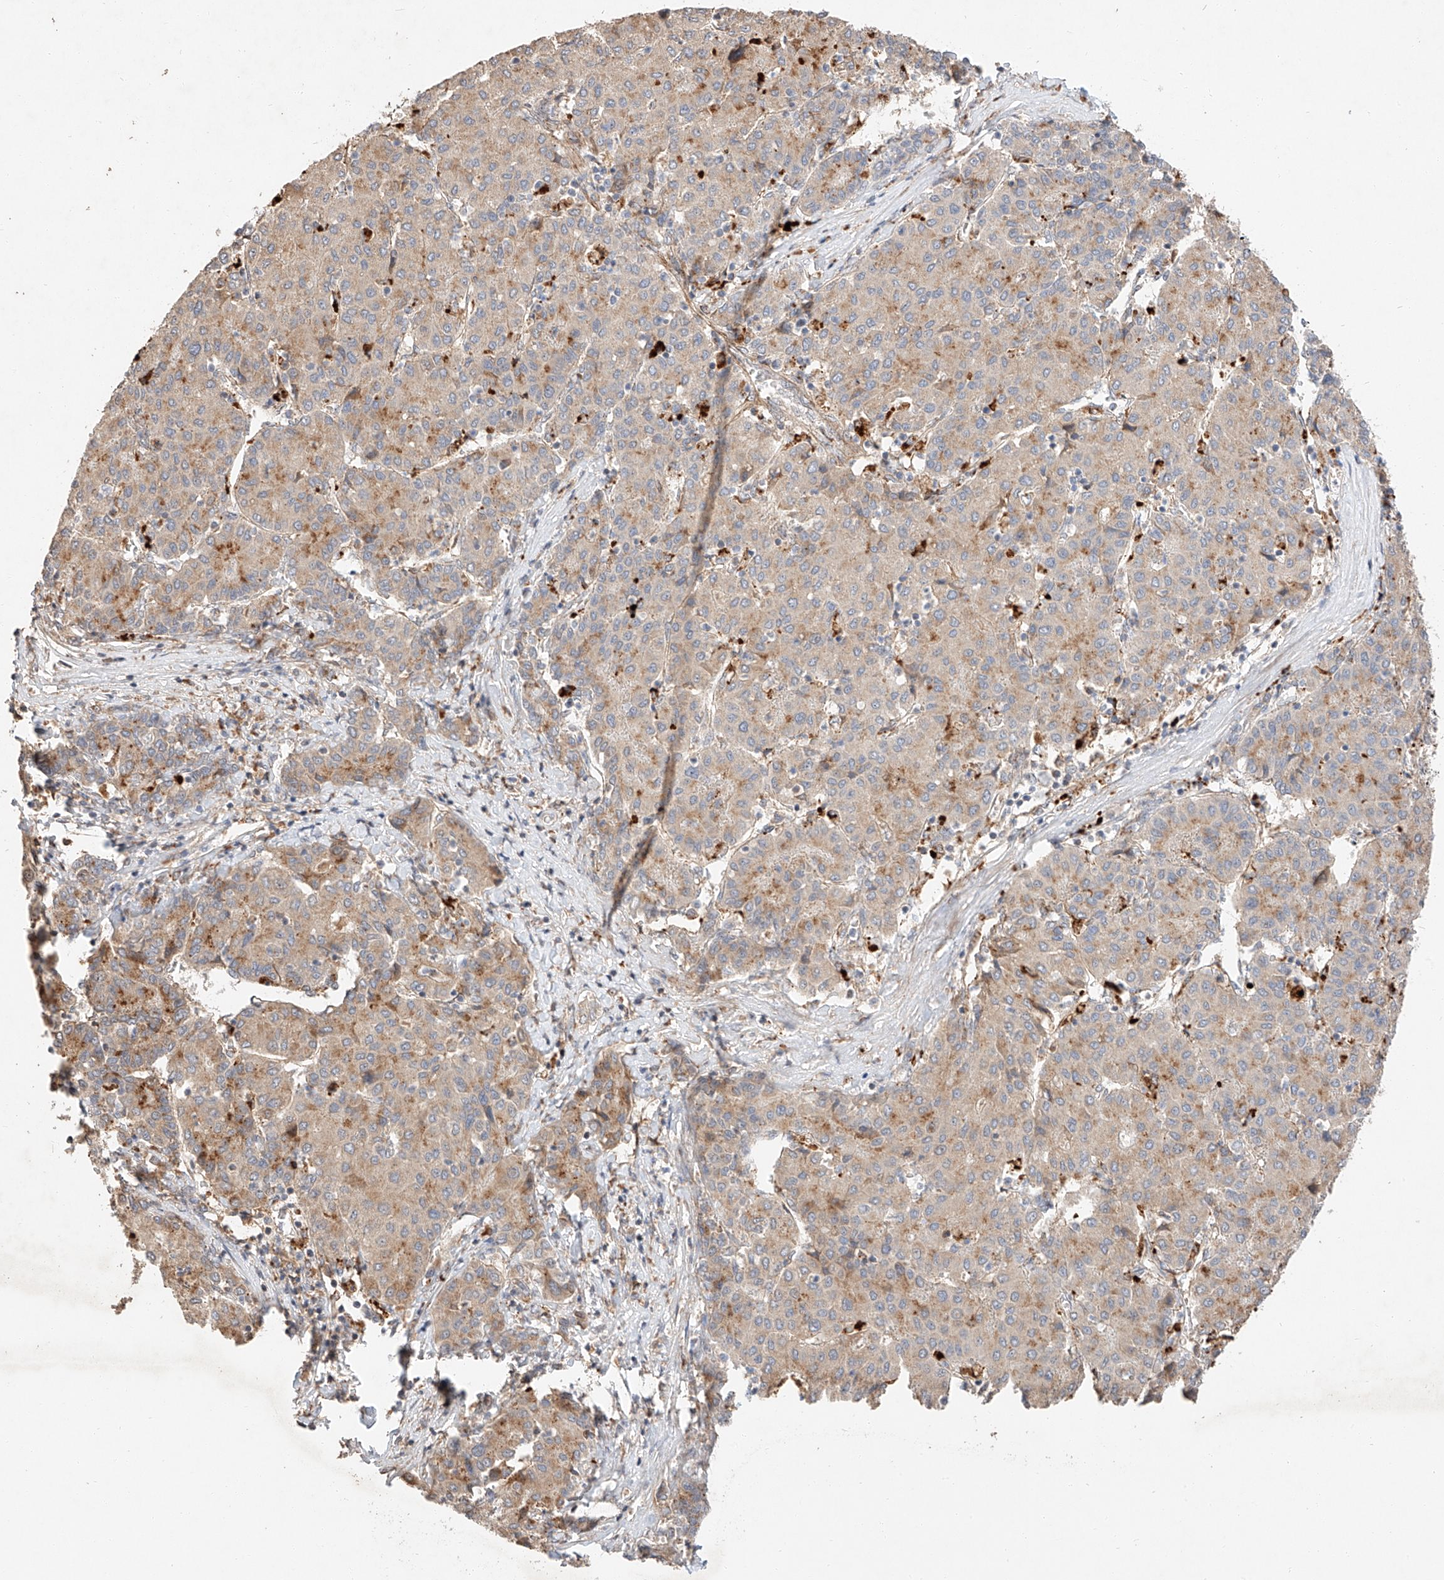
{"staining": {"intensity": "weak", "quantity": ">75%", "location": "cytoplasmic/membranous"}, "tissue": "liver cancer", "cell_type": "Tumor cells", "image_type": "cancer", "snomed": [{"axis": "morphology", "description": "Carcinoma, Hepatocellular, NOS"}, {"axis": "topography", "description": "Liver"}], "caption": "Brown immunohistochemical staining in liver cancer displays weak cytoplasmic/membranous expression in about >75% of tumor cells.", "gene": "SUSD6", "patient": {"sex": "male", "age": 65}}